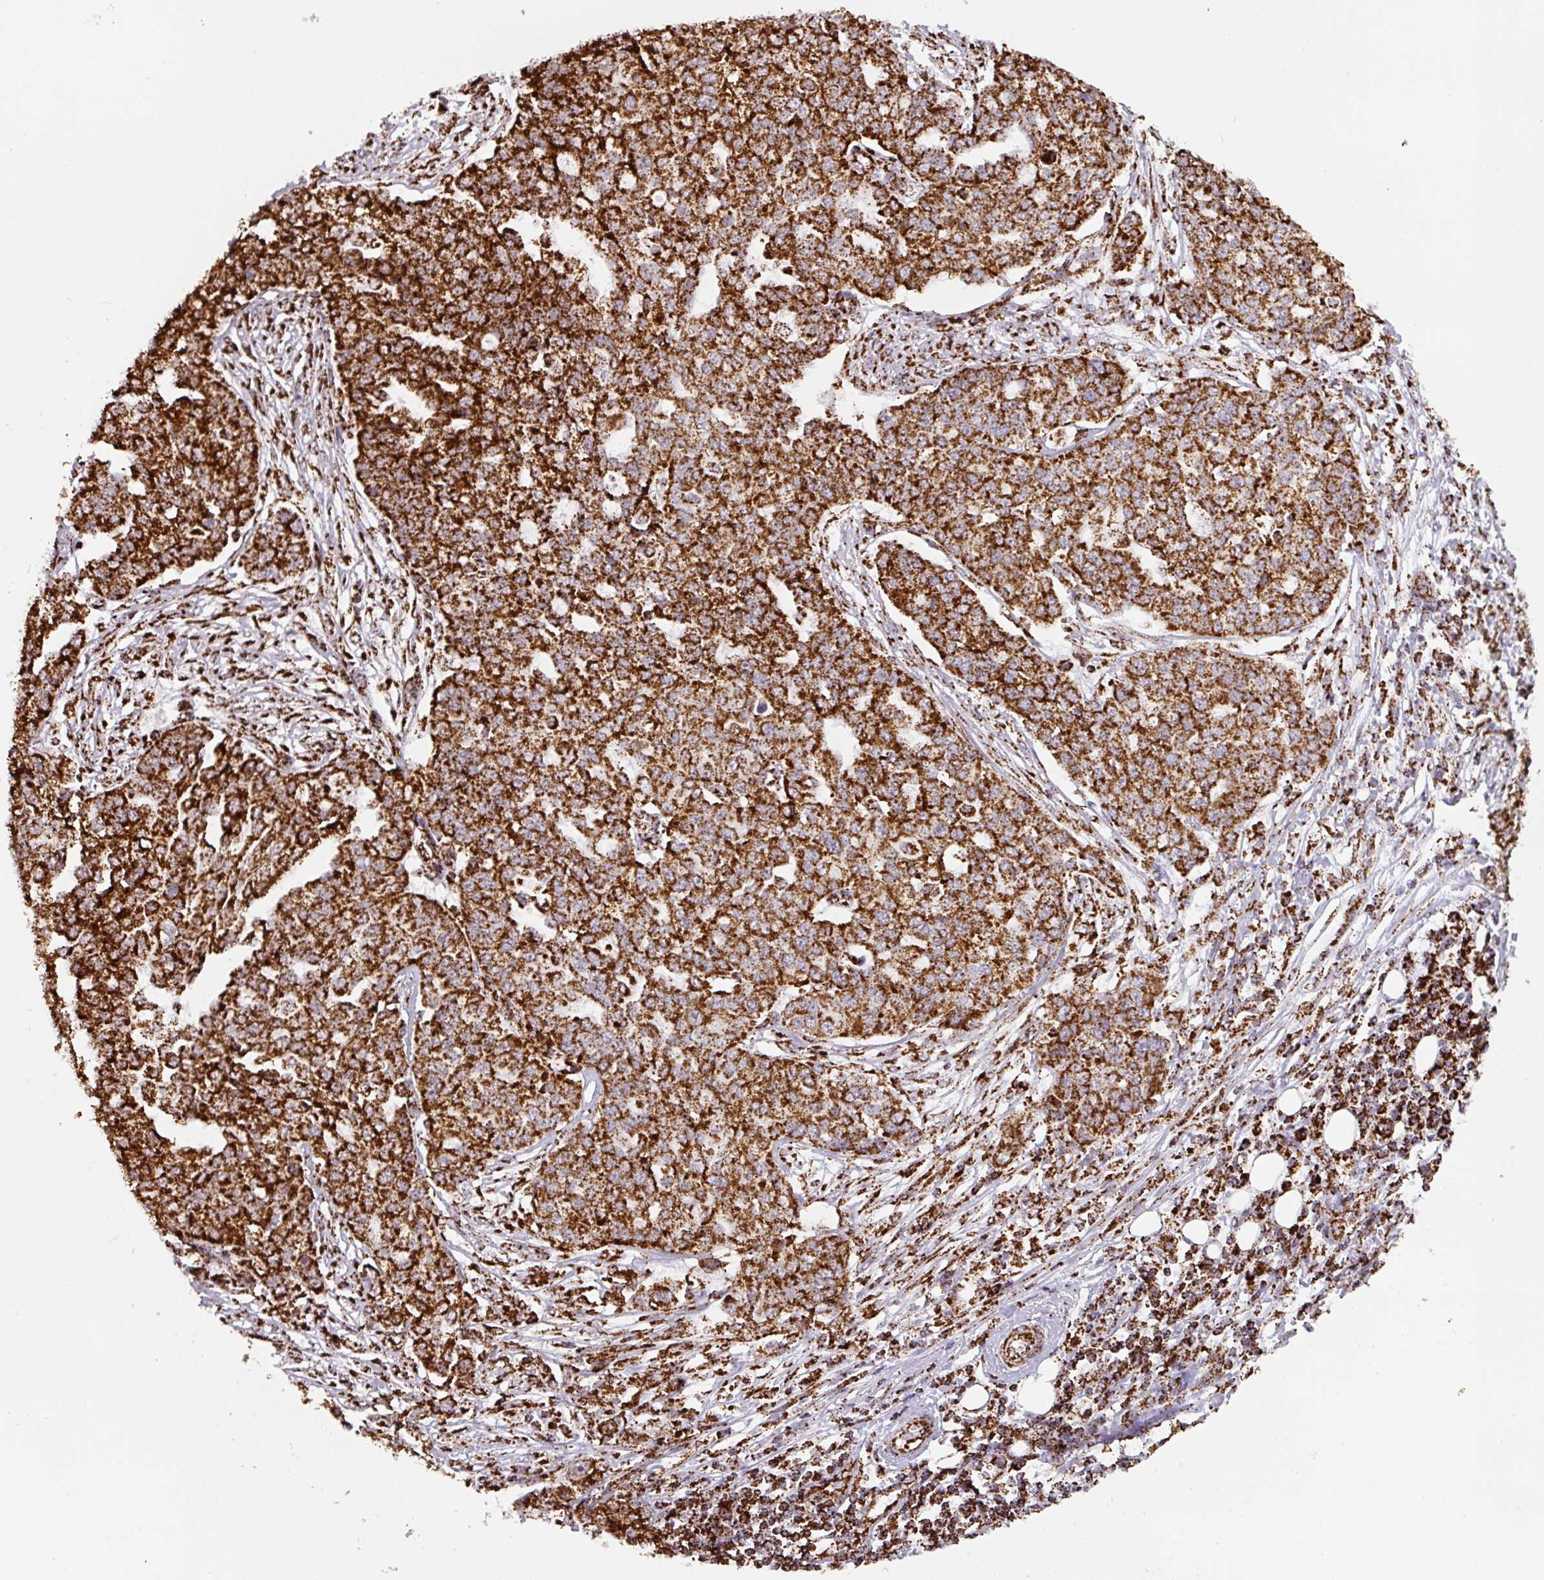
{"staining": {"intensity": "strong", "quantity": ">75%", "location": "cytoplasmic/membranous"}, "tissue": "ovarian cancer", "cell_type": "Tumor cells", "image_type": "cancer", "snomed": [{"axis": "morphology", "description": "Cystadenocarcinoma, serous, NOS"}, {"axis": "topography", "description": "Soft tissue"}, {"axis": "topography", "description": "Ovary"}], "caption": "Immunohistochemical staining of ovarian serous cystadenocarcinoma displays strong cytoplasmic/membranous protein expression in about >75% of tumor cells.", "gene": "ATP5F1A", "patient": {"sex": "female", "age": 57}}